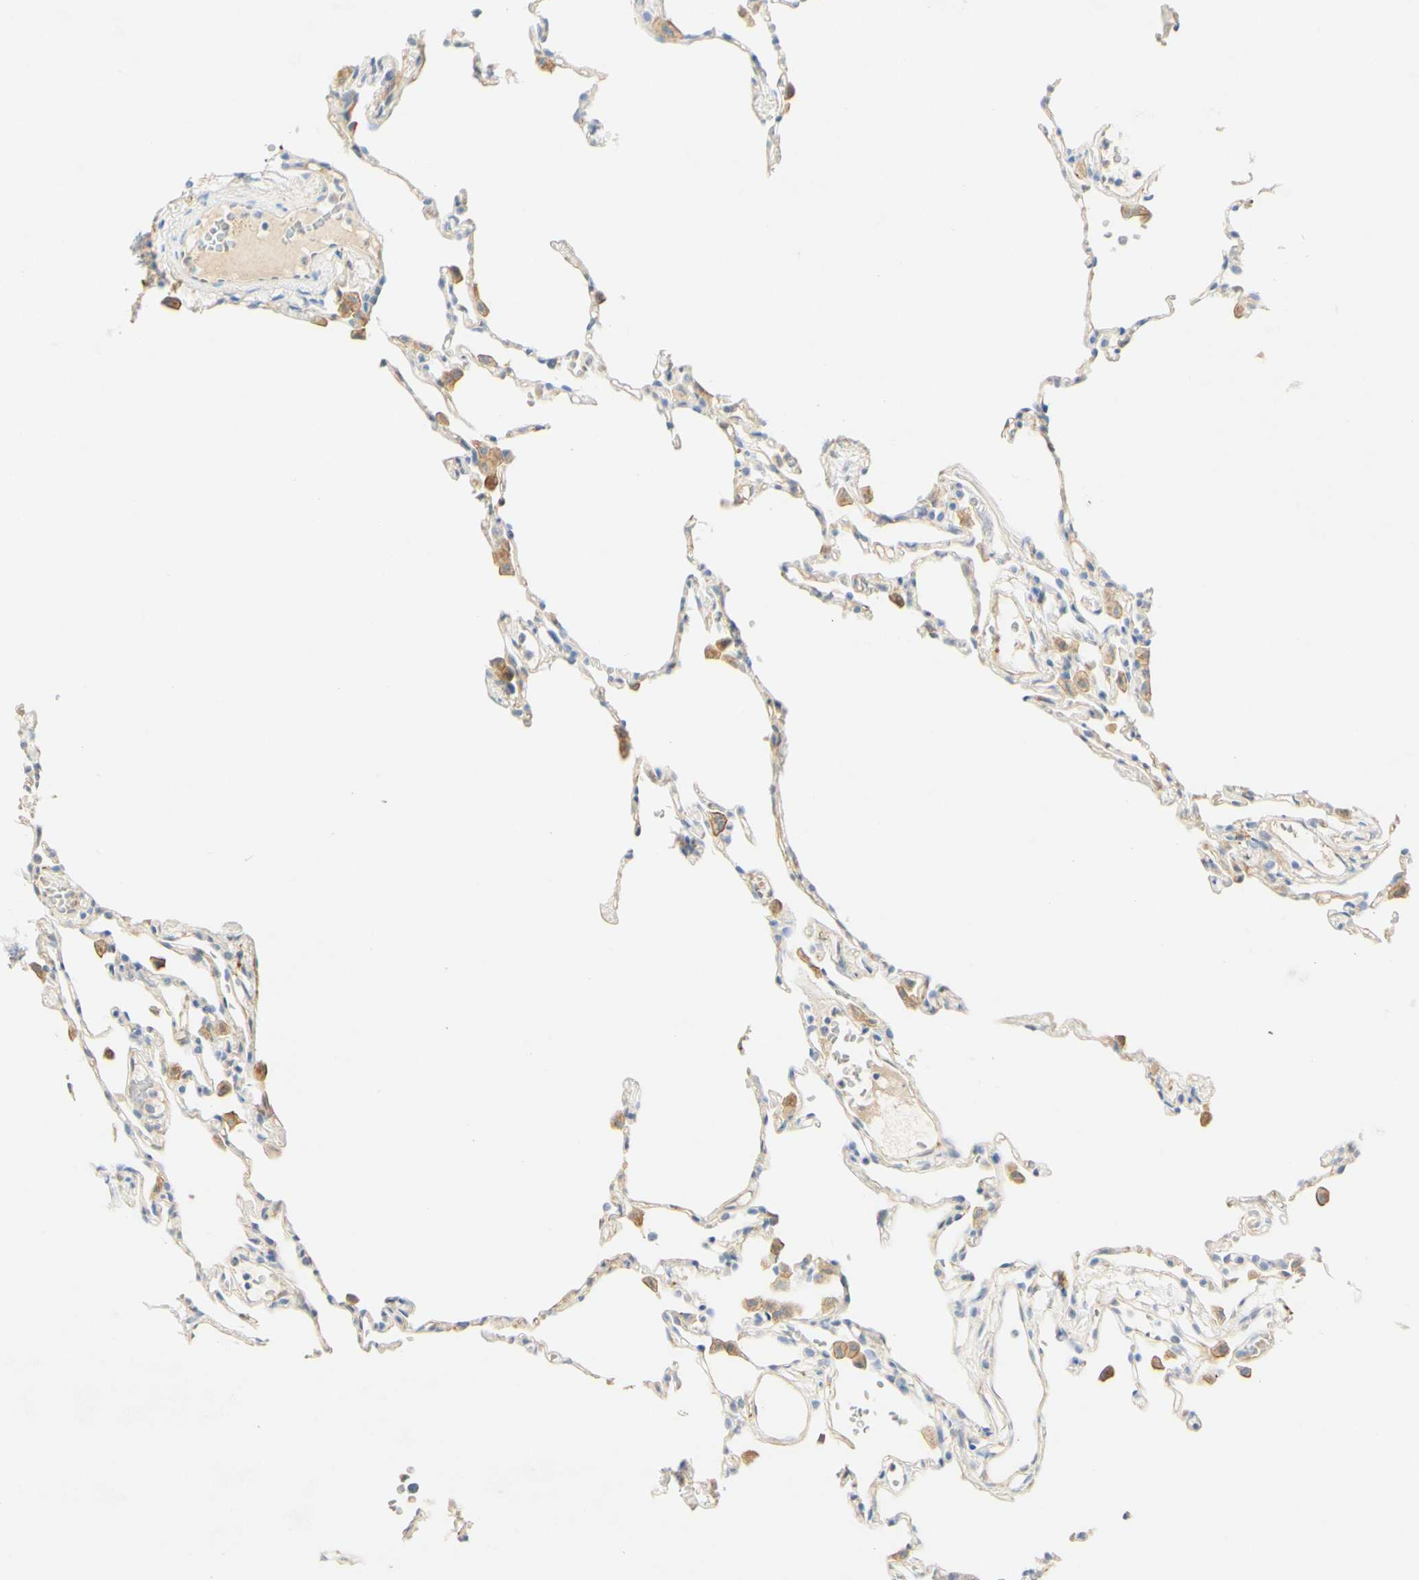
{"staining": {"intensity": "weak", "quantity": "25%-75%", "location": "cytoplasmic/membranous"}, "tissue": "lung", "cell_type": "Alveolar cells", "image_type": "normal", "snomed": [{"axis": "morphology", "description": "Normal tissue, NOS"}, {"axis": "topography", "description": "Lung"}], "caption": "DAB immunohistochemical staining of unremarkable human lung displays weak cytoplasmic/membranous protein positivity in approximately 25%-75% of alveolar cells.", "gene": "FCGRT", "patient": {"sex": "female", "age": 49}}